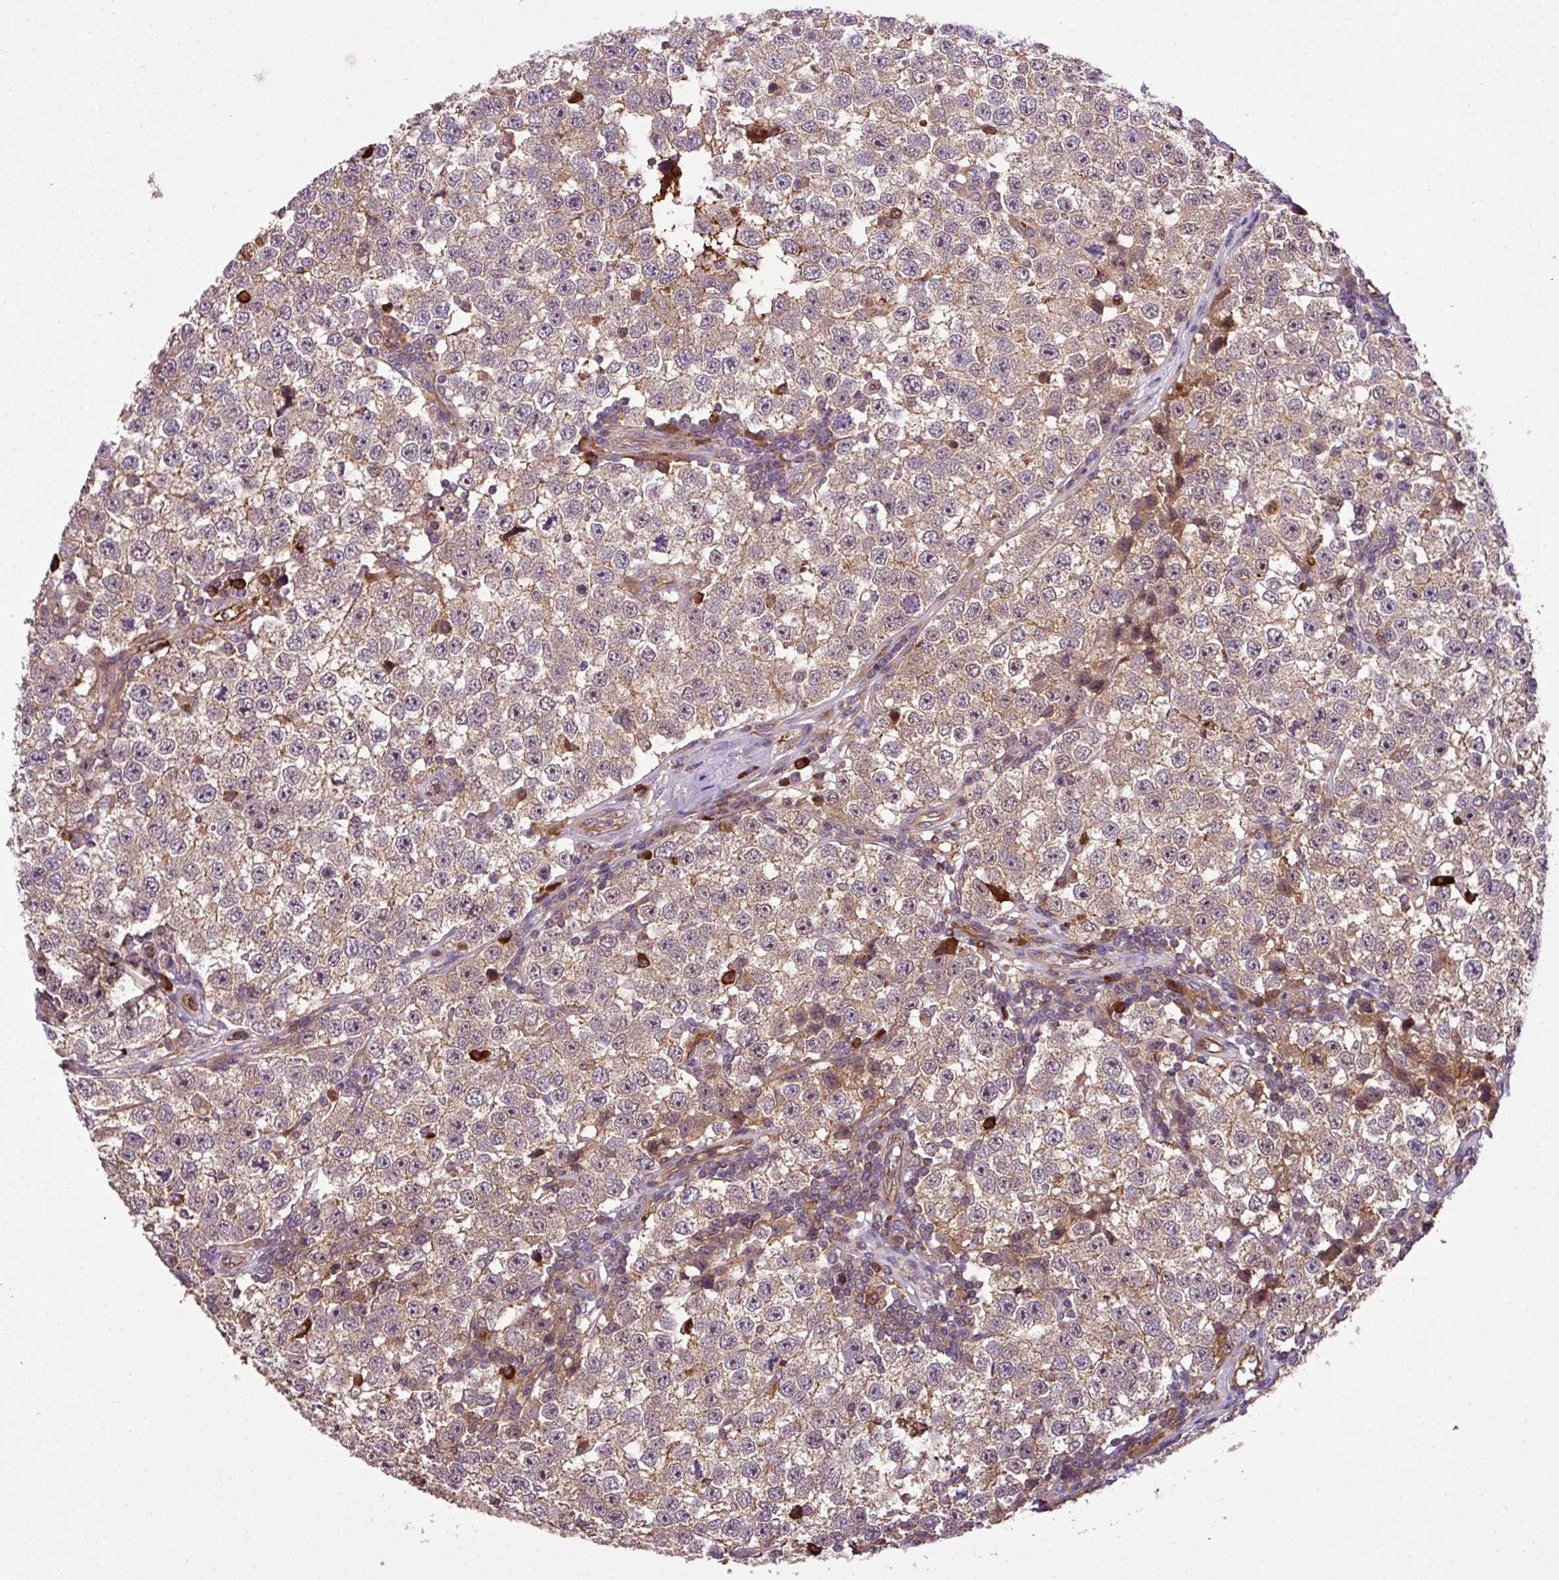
{"staining": {"intensity": "weak", "quantity": ">75%", "location": "cytoplasmic/membranous"}, "tissue": "testis cancer", "cell_type": "Tumor cells", "image_type": "cancer", "snomed": [{"axis": "morphology", "description": "Seminoma, NOS"}, {"axis": "topography", "description": "Testis"}], "caption": "Brown immunohistochemical staining in human testis seminoma demonstrates weak cytoplasmic/membranous expression in about >75% of tumor cells.", "gene": "ZNF266", "patient": {"sex": "male", "age": 34}}